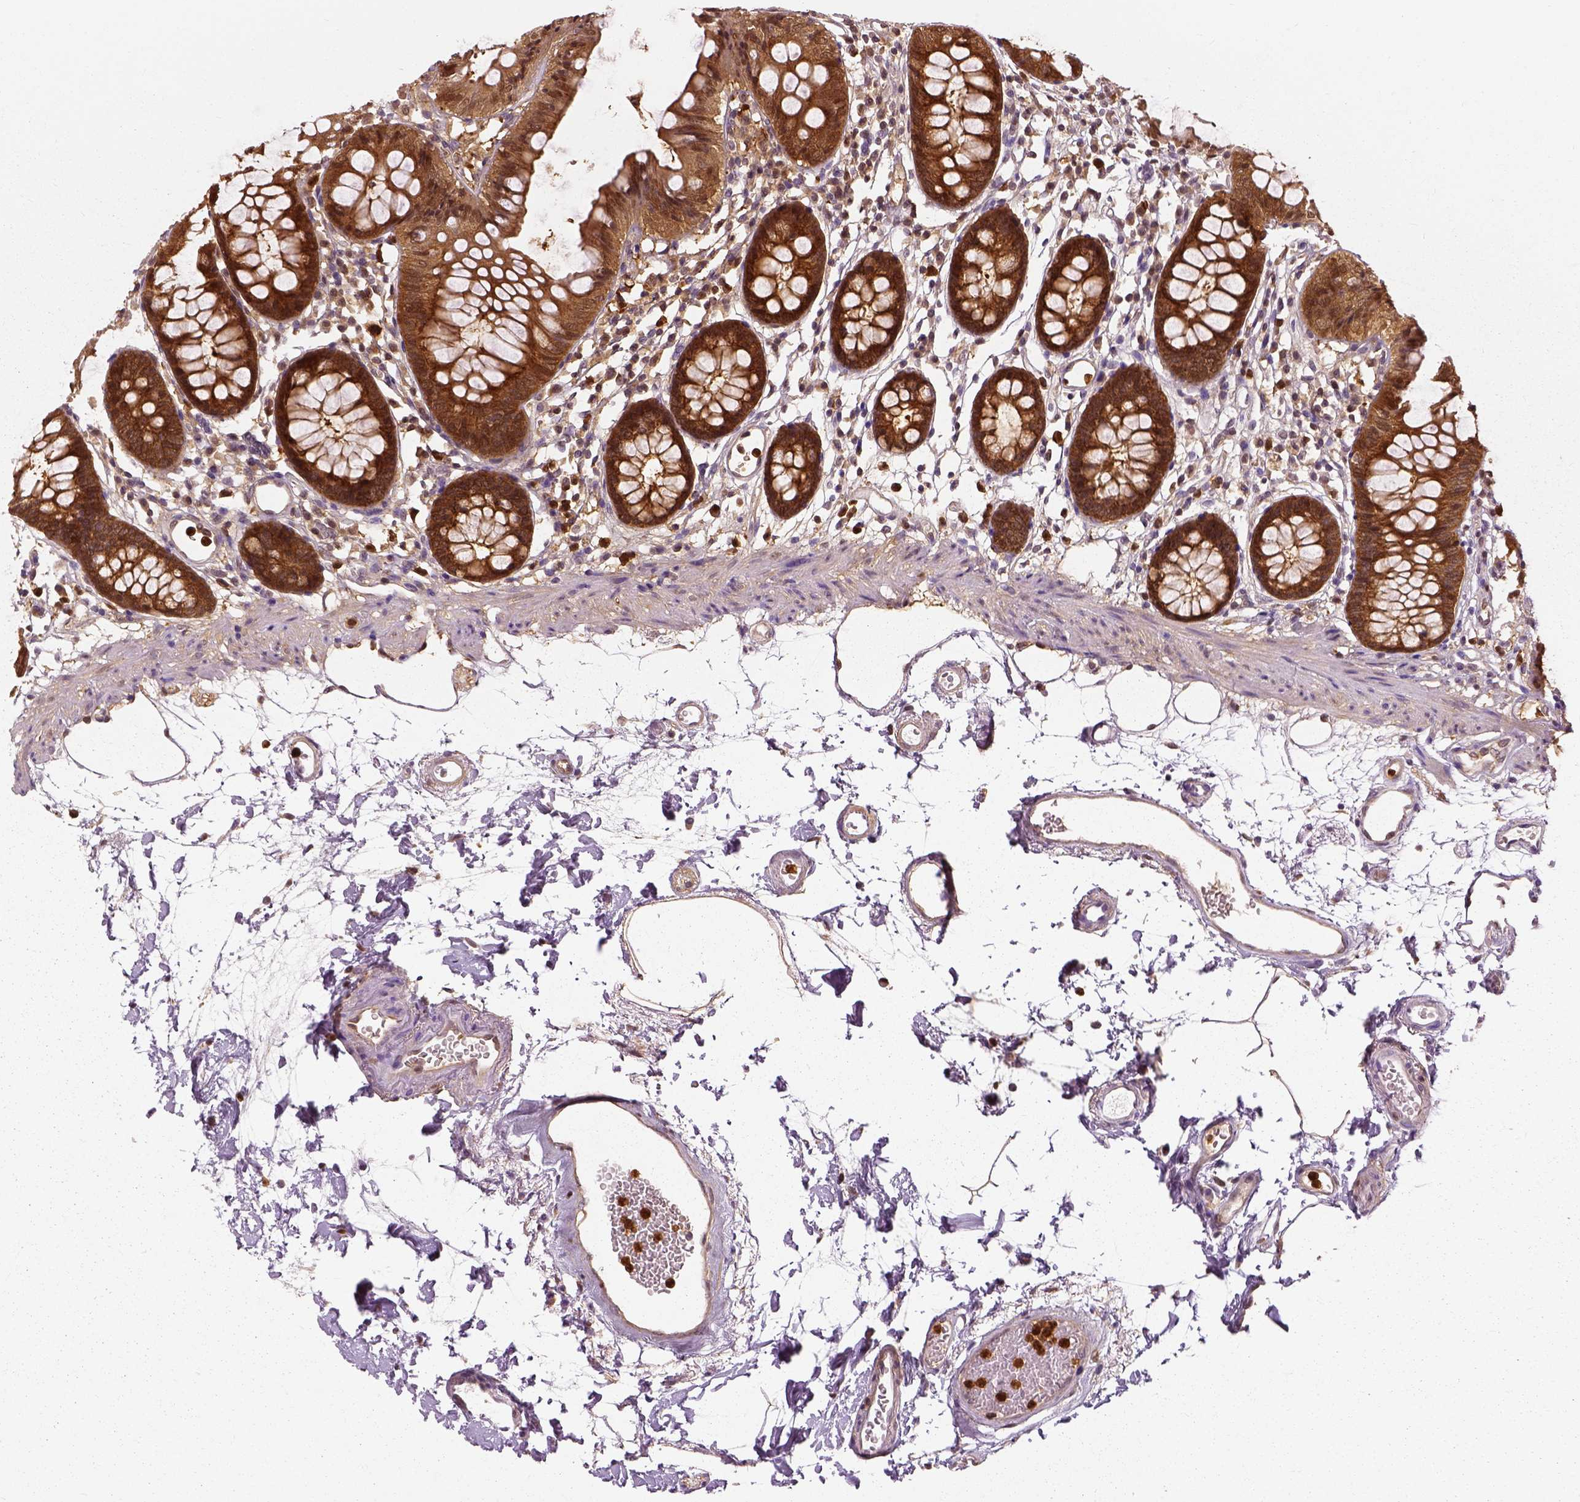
{"staining": {"intensity": "weak", "quantity": ">75%", "location": "cytoplasmic/membranous"}, "tissue": "colon", "cell_type": "Endothelial cells", "image_type": "normal", "snomed": [{"axis": "morphology", "description": "Normal tissue, NOS"}, {"axis": "topography", "description": "Colon"}], "caption": "Protein staining exhibits weak cytoplasmic/membranous staining in approximately >75% of endothelial cells in unremarkable colon. Ihc stains the protein of interest in brown and the nuclei are stained blue.", "gene": "GPI", "patient": {"sex": "female", "age": 84}}